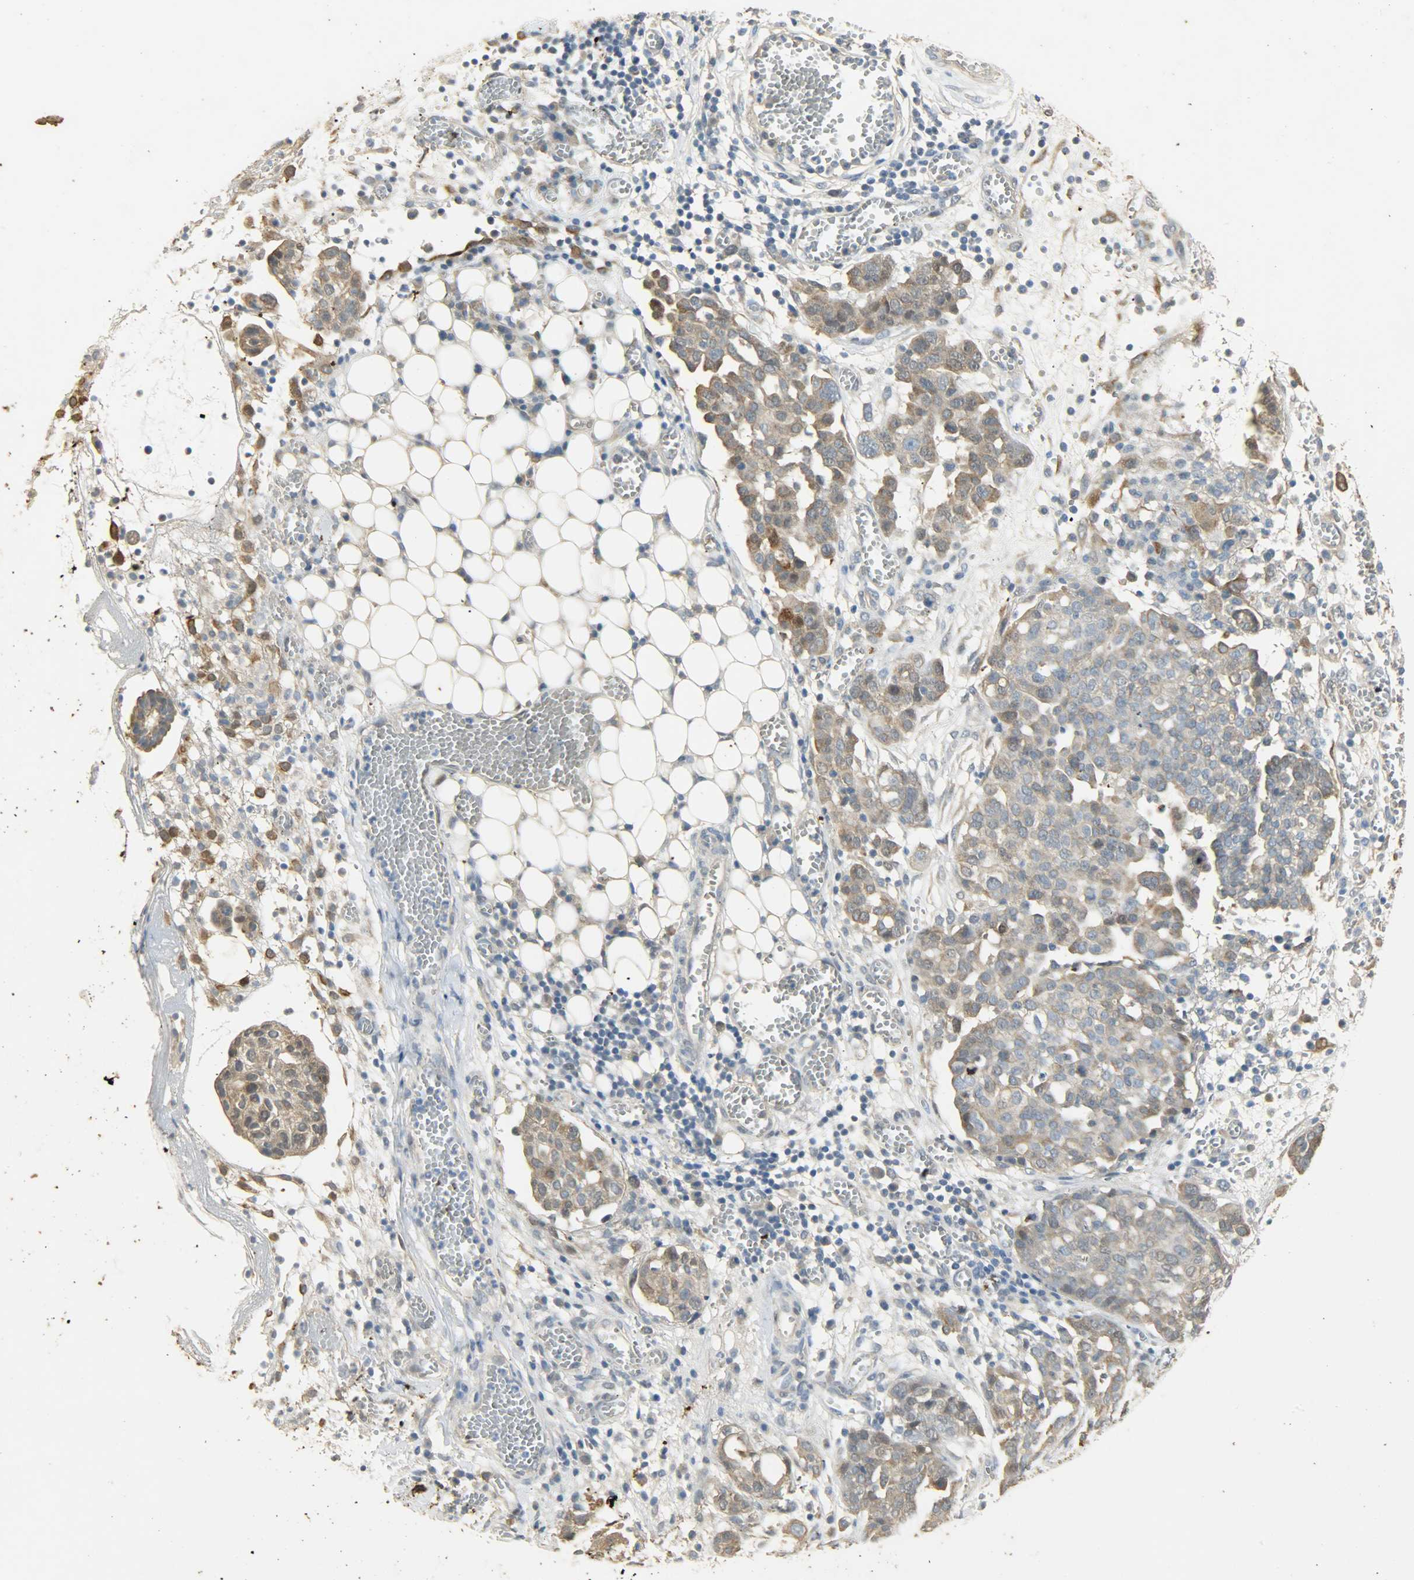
{"staining": {"intensity": "moderate", "quantity": ">75%", "location": "cytoplasmic/membranous"}, "tissue": "ovarian cancer", "cell_type": "Tumor cells", "image_type": "cancer", "snomed": [{"axis": "morphology", "description": "Cystadenocarcinoma, serous, NOS"}, {"axis": "topography", "description": "Soft tissue"}, {"axis": "topography", "description": "Ovary"}], "caption": "Immunohistochemistry image of neoplastic tissue: ovarian cancer stained using immunohistochemistry demonstrates medium levels of moderate protein expression localized specifically in the cytoplasmic/membranous of tumor cells, appearing as a cytoplasmic/membranous brown color.", "gene": "USP13", "patient": {"sex": "female", "age": 57}}